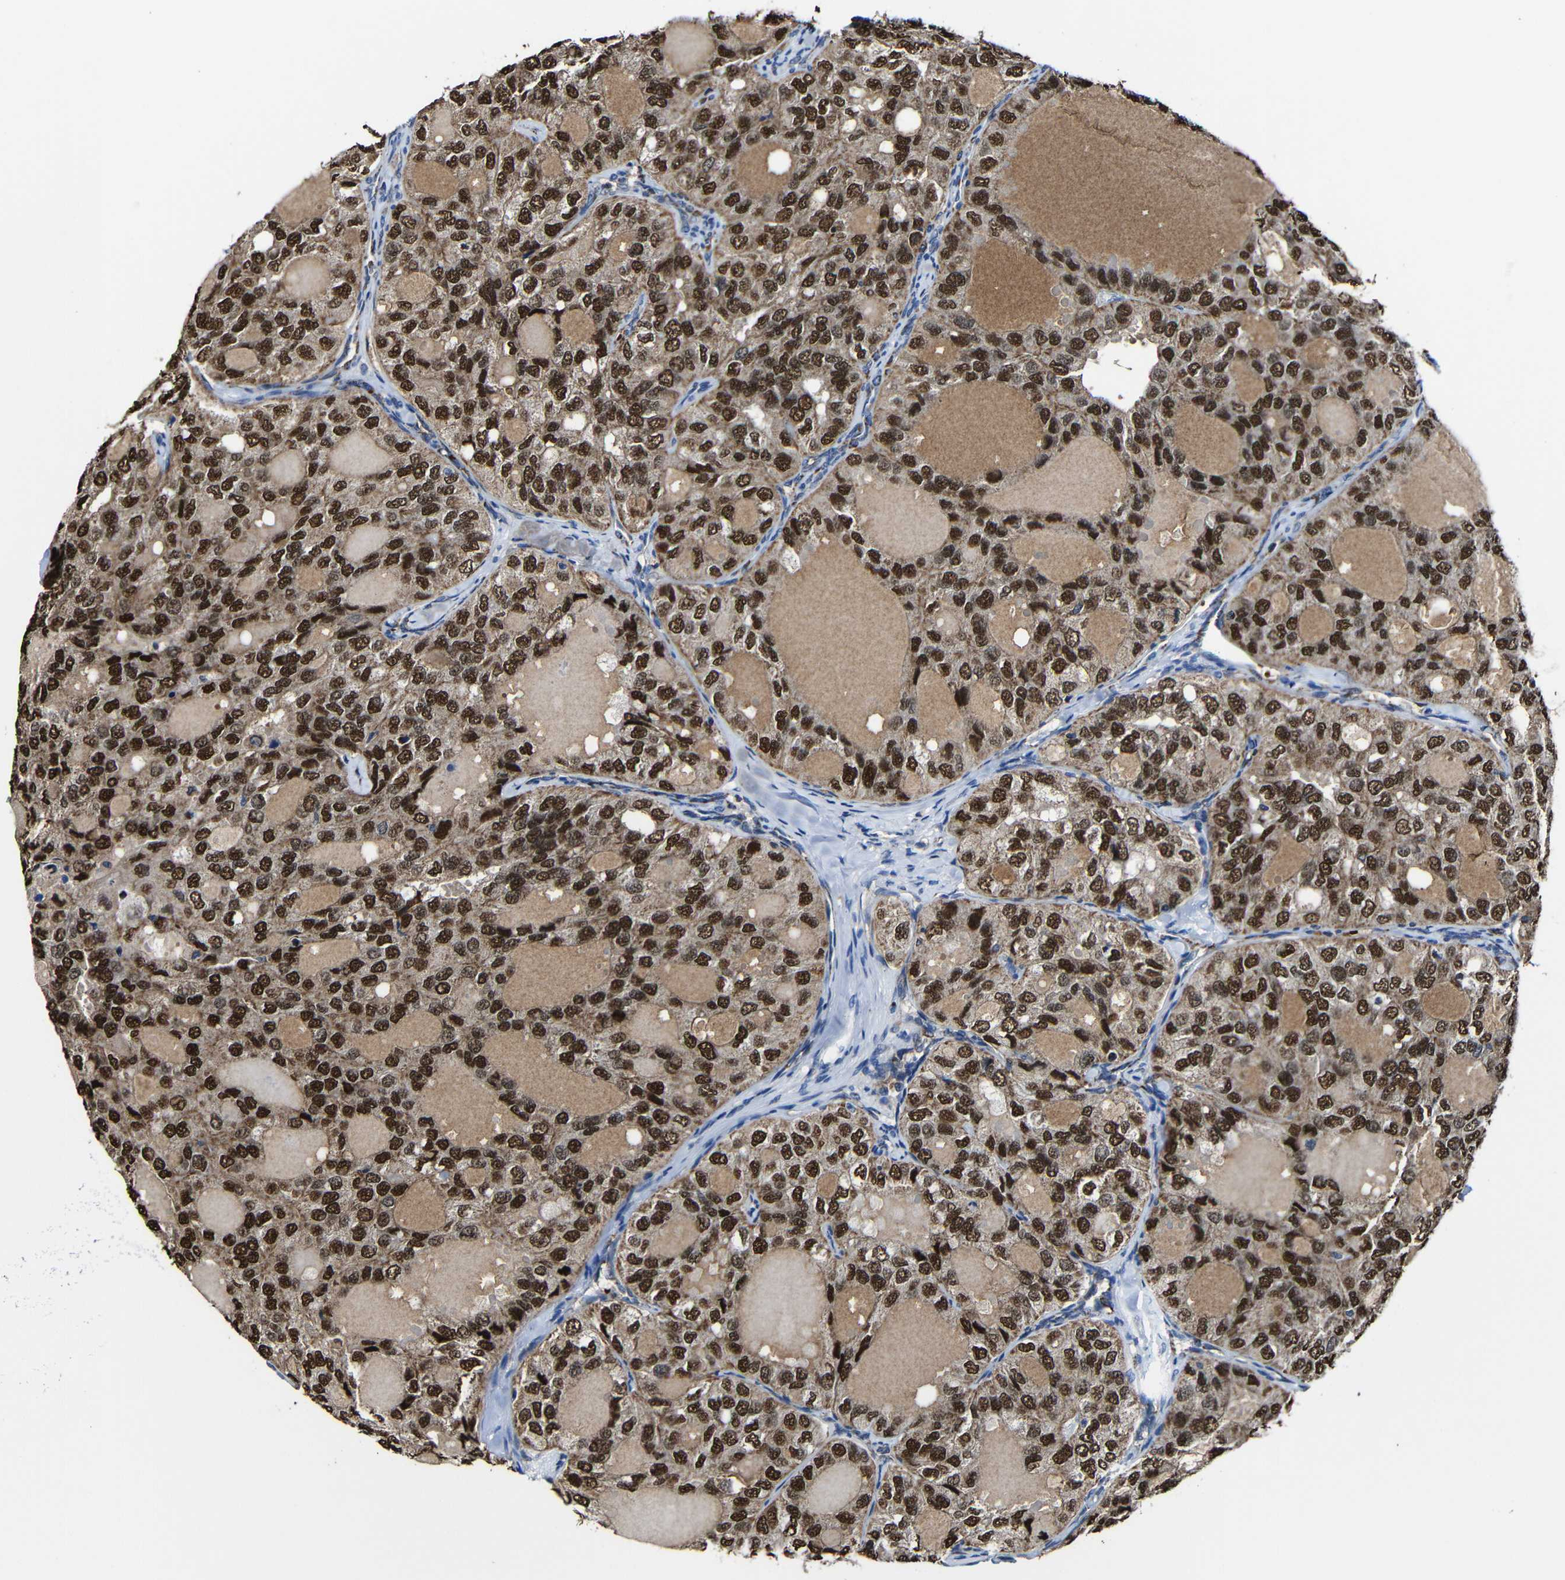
{"staining": {"intensity": "strong", "quantity": ">75%", "location": "cytoplasmic/membranous,nuclear"}, "tissue": "thyroid cancer", "cell_type": "Tumor cells", "image_type": "cancer", "snomed": [{"axis": "morphology", "description": "Follicular adenoma carcinoma, NOS"}, {"axis": "topography", "description": "Thyroid gland"}], "caption": "Immunohistochemical staining of human thyroid follicular adenoma carcinoma exhibits high levels of strong cytoplasmic/membranous and nuclear protein expression in approximately >75% of tumor cells.", "gene": "CA5B", "patient": {"sex": "male", "age": 75}}